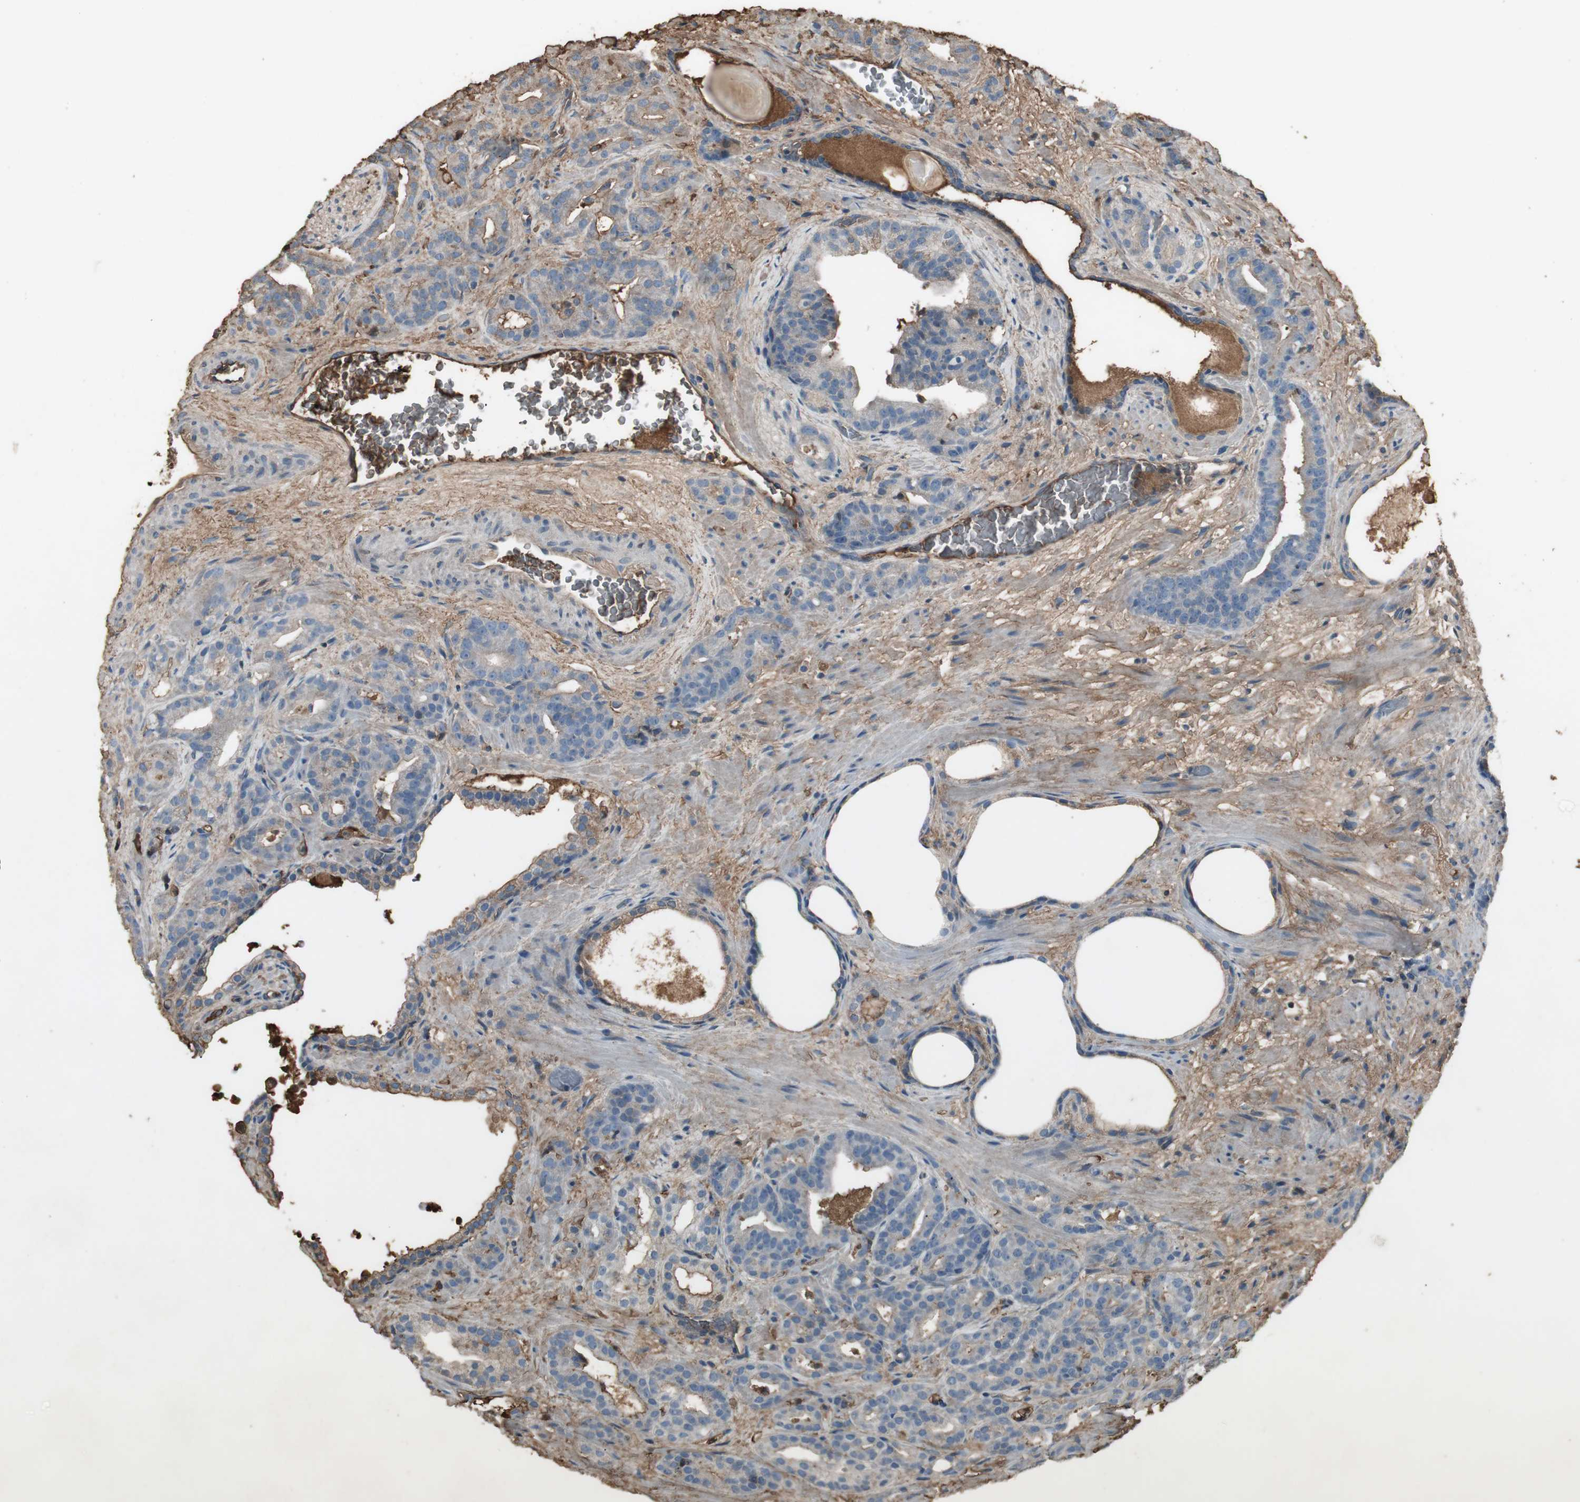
{"staining": {"intensity": "weak", "quantity": "25%-75%", "location": "cytoplasmic/membranous"}, "tissue": "prostate cancer", "cell_type": "Tumor cells", "image_type": "cancer", "snomed": [{"axis": "morphology", "description": "Adenocarcinoma, Low grade"}, {"axis": "topography", "description": "Prostate"}], "caption": "The histopathology image demonstrates immunohistochemical staining of adenocarcinoma (low-grade) (prostate). There is weak cytoplasmic/membranous expression is seen in approximately 25%-75% of tumor cells.", "gene": "MMP14", "patient": {"sex": "male", "age": 63}}